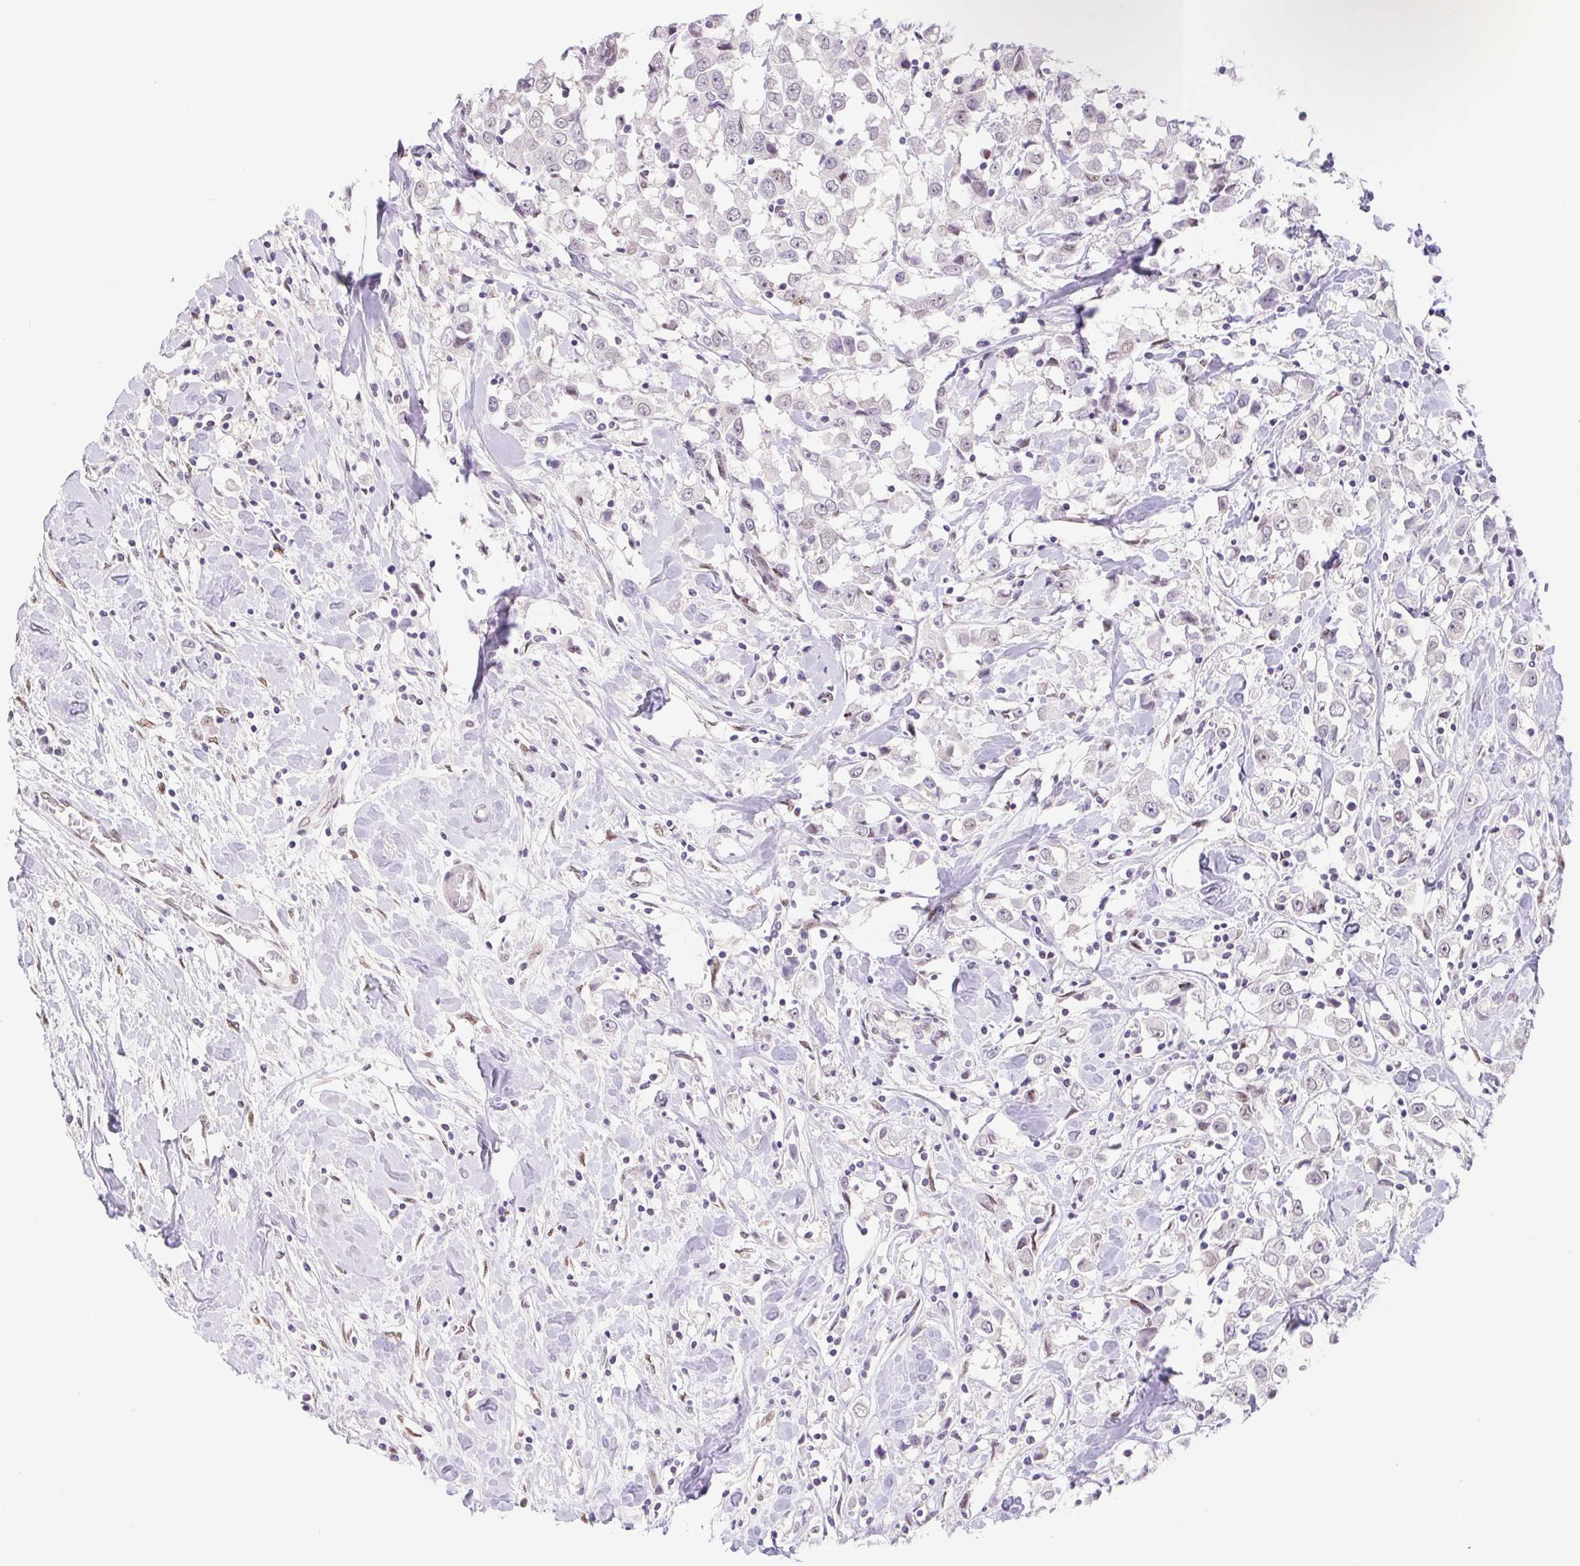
{"staining": {"intensity": "weak", "quantity": "<25%", "location": "nuclear"}, "tissue": "breast cancer", "cell_type": "Tumor cells", "image_type": "cancer", "snomed": [{"axis": "morphology", "description": "Duct carcinoma"}, {"axis": "topography", "description": "Breast"}], "caption": "There is no significant staining in tumor cells of breast cancer. (DAB (3,3'-diaminobenzidine) immunohistochemistry with hematoxylin counter stain).", "gene": "CAND1", "patient": {"sex": "female", "age": 61}}